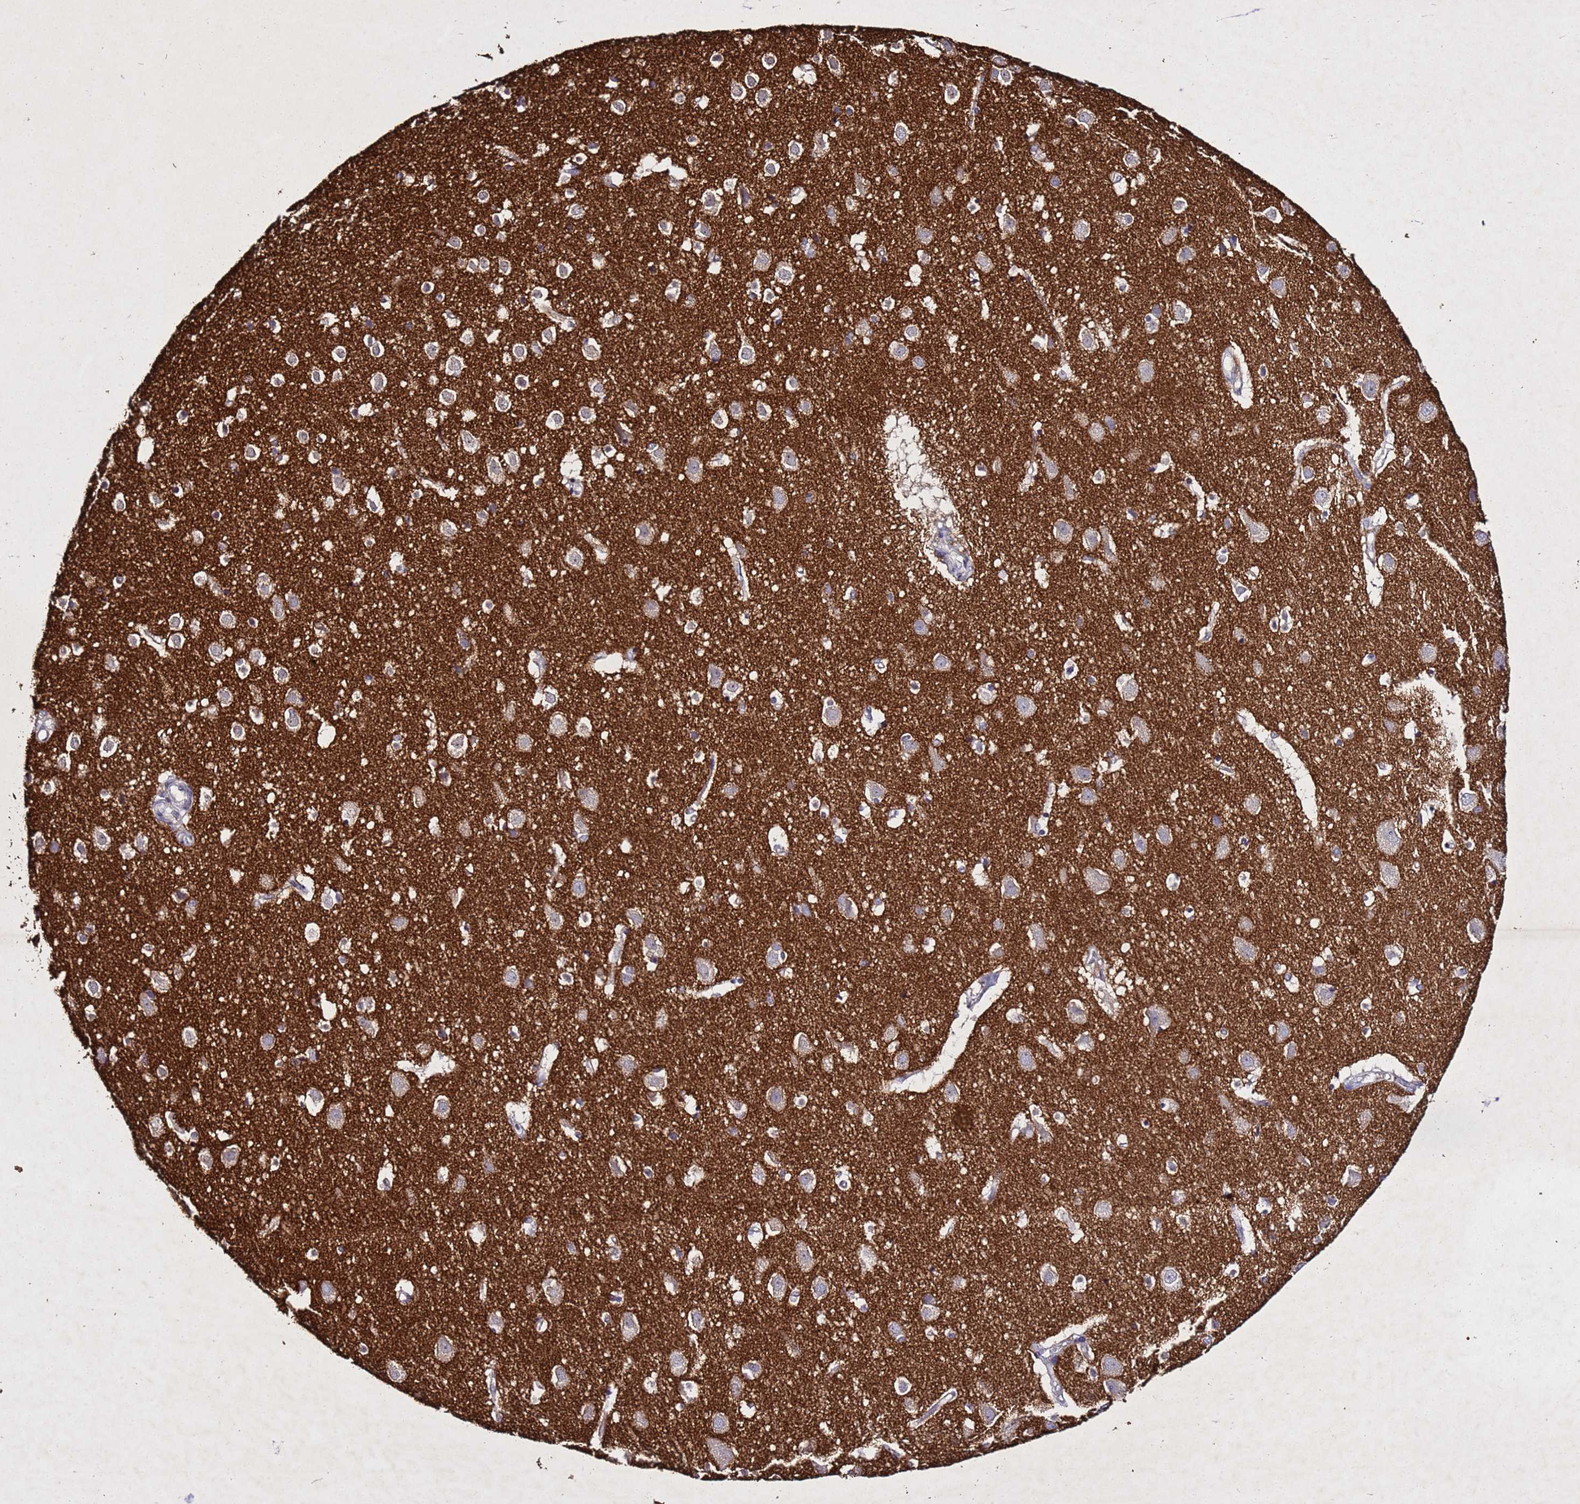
{"staining": {"intensity": "weak", "quantity": "25%-75%", "location": "cytoplasmic/membranous"}, "tissue": "cerebral cortex", "cell_type": "Endothelial cells", "image_type": "normal", "snomed": [{"axis": "morphology", "description": "Normal tissue, NOS"}, {"axis": "topography", "description": "Cerebral cortex"}], "caption": "Immunohistochemical staining of benign cerebral cortex demonstrates 25%-75% levels of weak cytoplasmic/membranous protein positivity in about 25%-75% of endothelial cells.", "gene": "SV2B", "patient": {"sex": "male", "age": 54}}